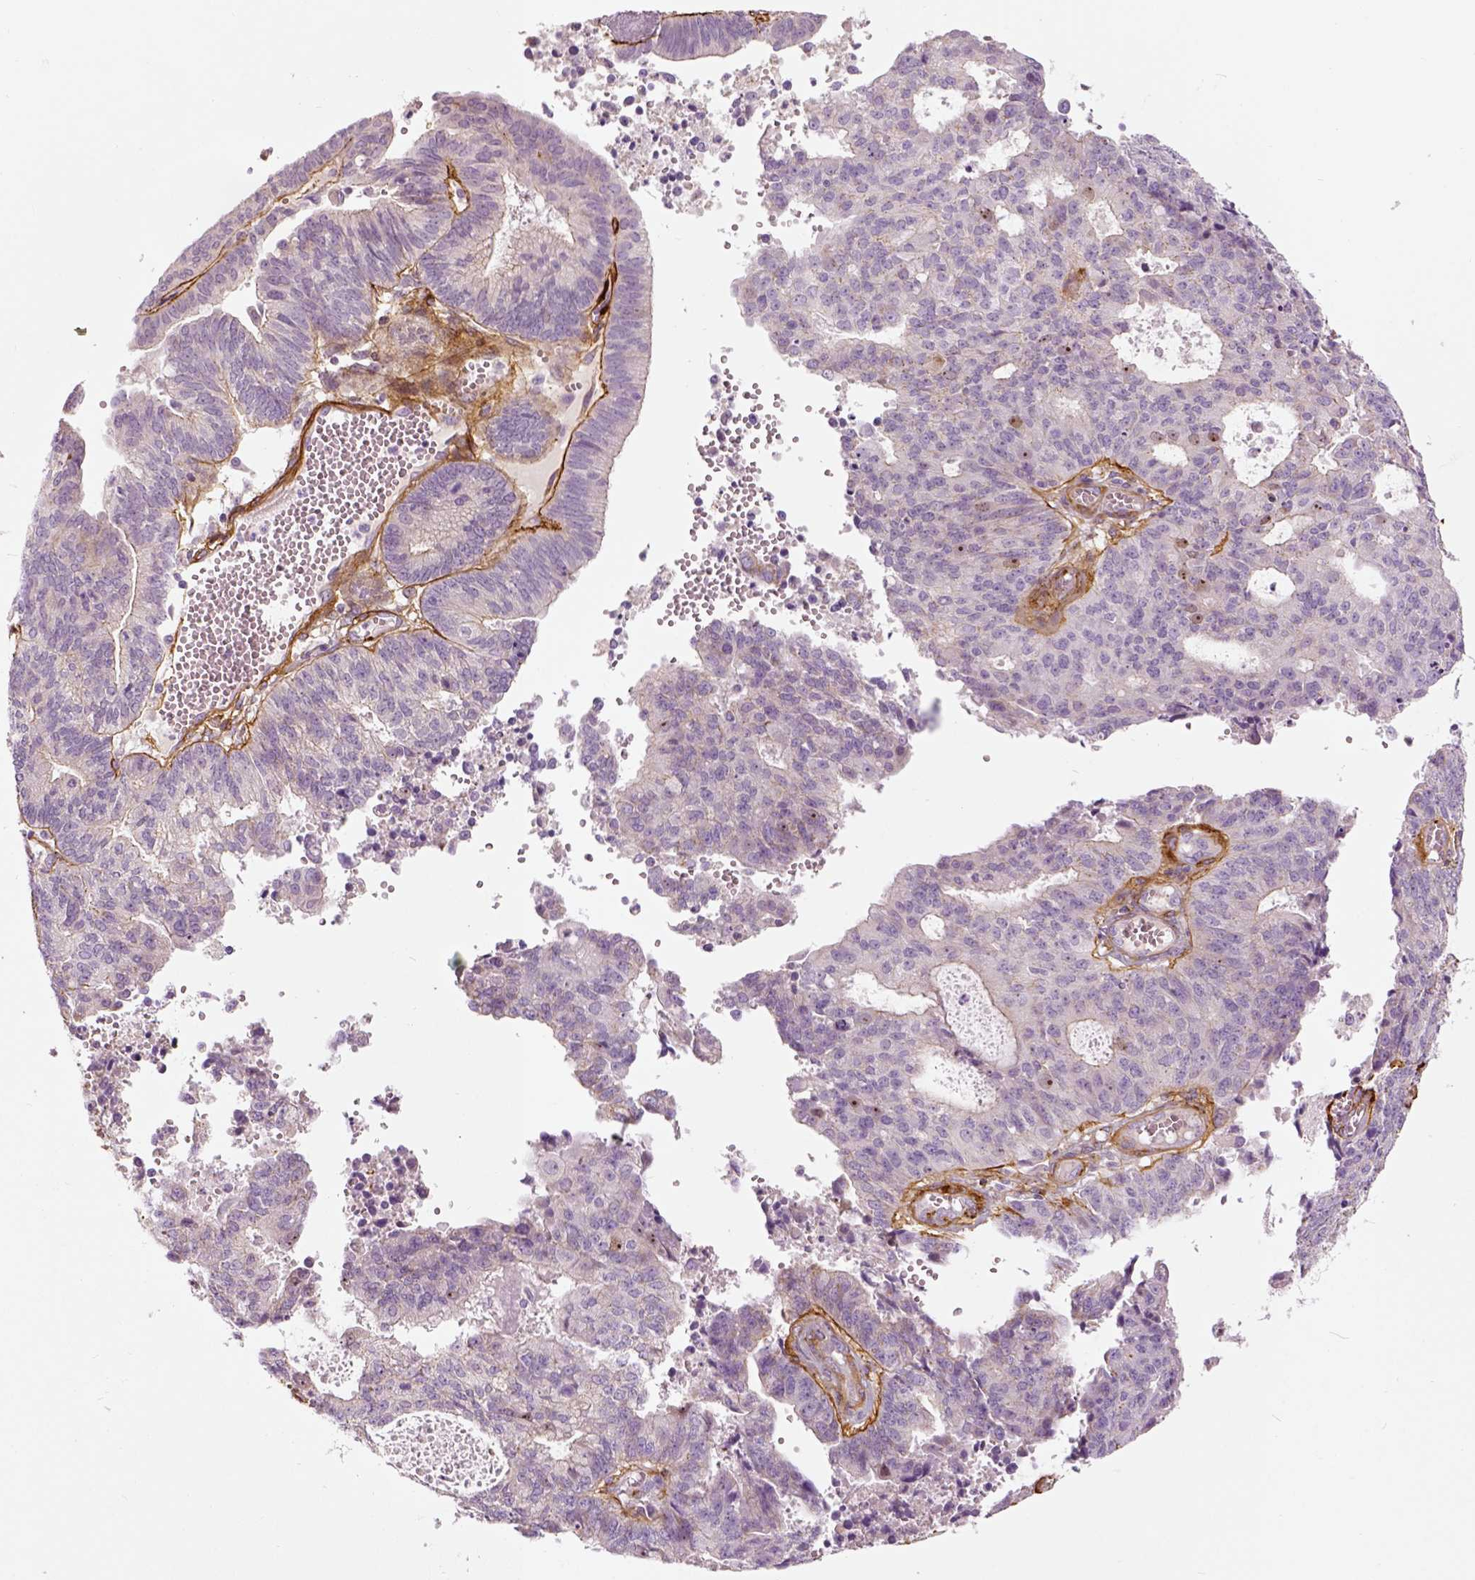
{"staining": {"intensity": "negative", "quantity": "none", "location": "none"}, "tissue": "endometrial cancer", "cell_type": "Tumor cells", "image_type": "cancer", "snomed": [{"axis": "morphology", "description": "Adenocarcinoma, NOS"}, {"axis": "topography", "description": "Endometrium"}], "caption": "IHC micrograph of neoplastic tissue: human endometrial adenocarcinoma stained with DAB (3,3'-diaminobenzidine) exhibits no significant protein expression in tumor cells. (Stains: DAB (3,3'-diaminobenzidine) immunohistochemistry with hematoxylin counter stain, Microscopy: brightfield microscopy at high magnification).", "gene": "COL6A2", "patient": {"sex": "female", "age": 82}}